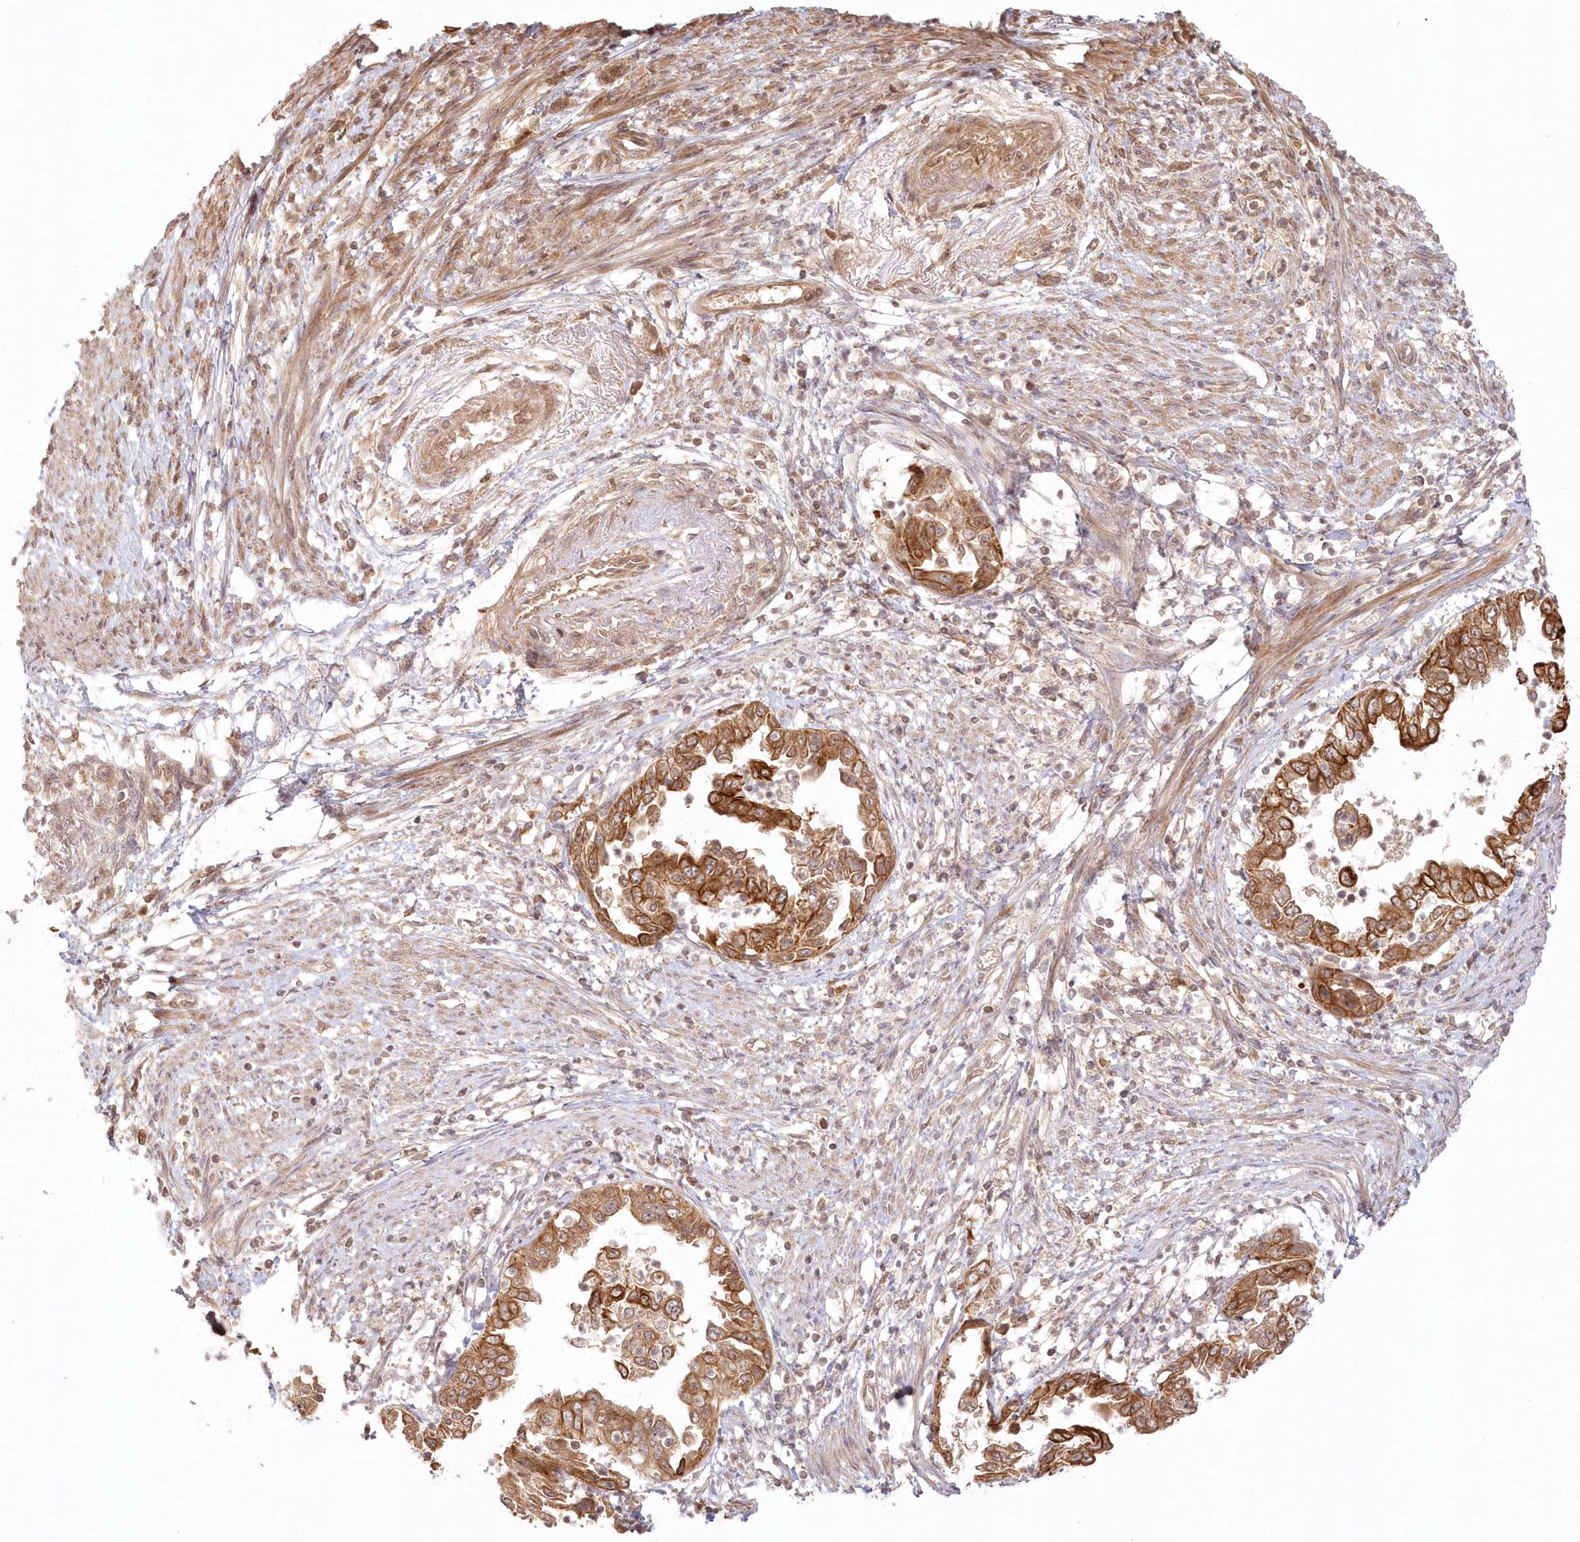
{"staining": {"intensity": "strong", "quantity": ">75%", "location": "cytoplasmic/membranous"}, "tissue": "endometrial cancer", "cell_type": "Tumor cells", "image_type": "cancer", "snomed": [{"axis": "morphology", "description": "Adenocarcinoma, NOS"}, {"axis": "topography", "description": "Endometrium"}], "caption": "Immunohistochemistry (IHC) (DAB) staining of adenocarcinoma (endometrial) shows strong cytoplasmic/membranous protein positivity in about >75% of tumor cells.", "gene": "KIAA0232", "patient": {"sex": "female", "age": 85}}